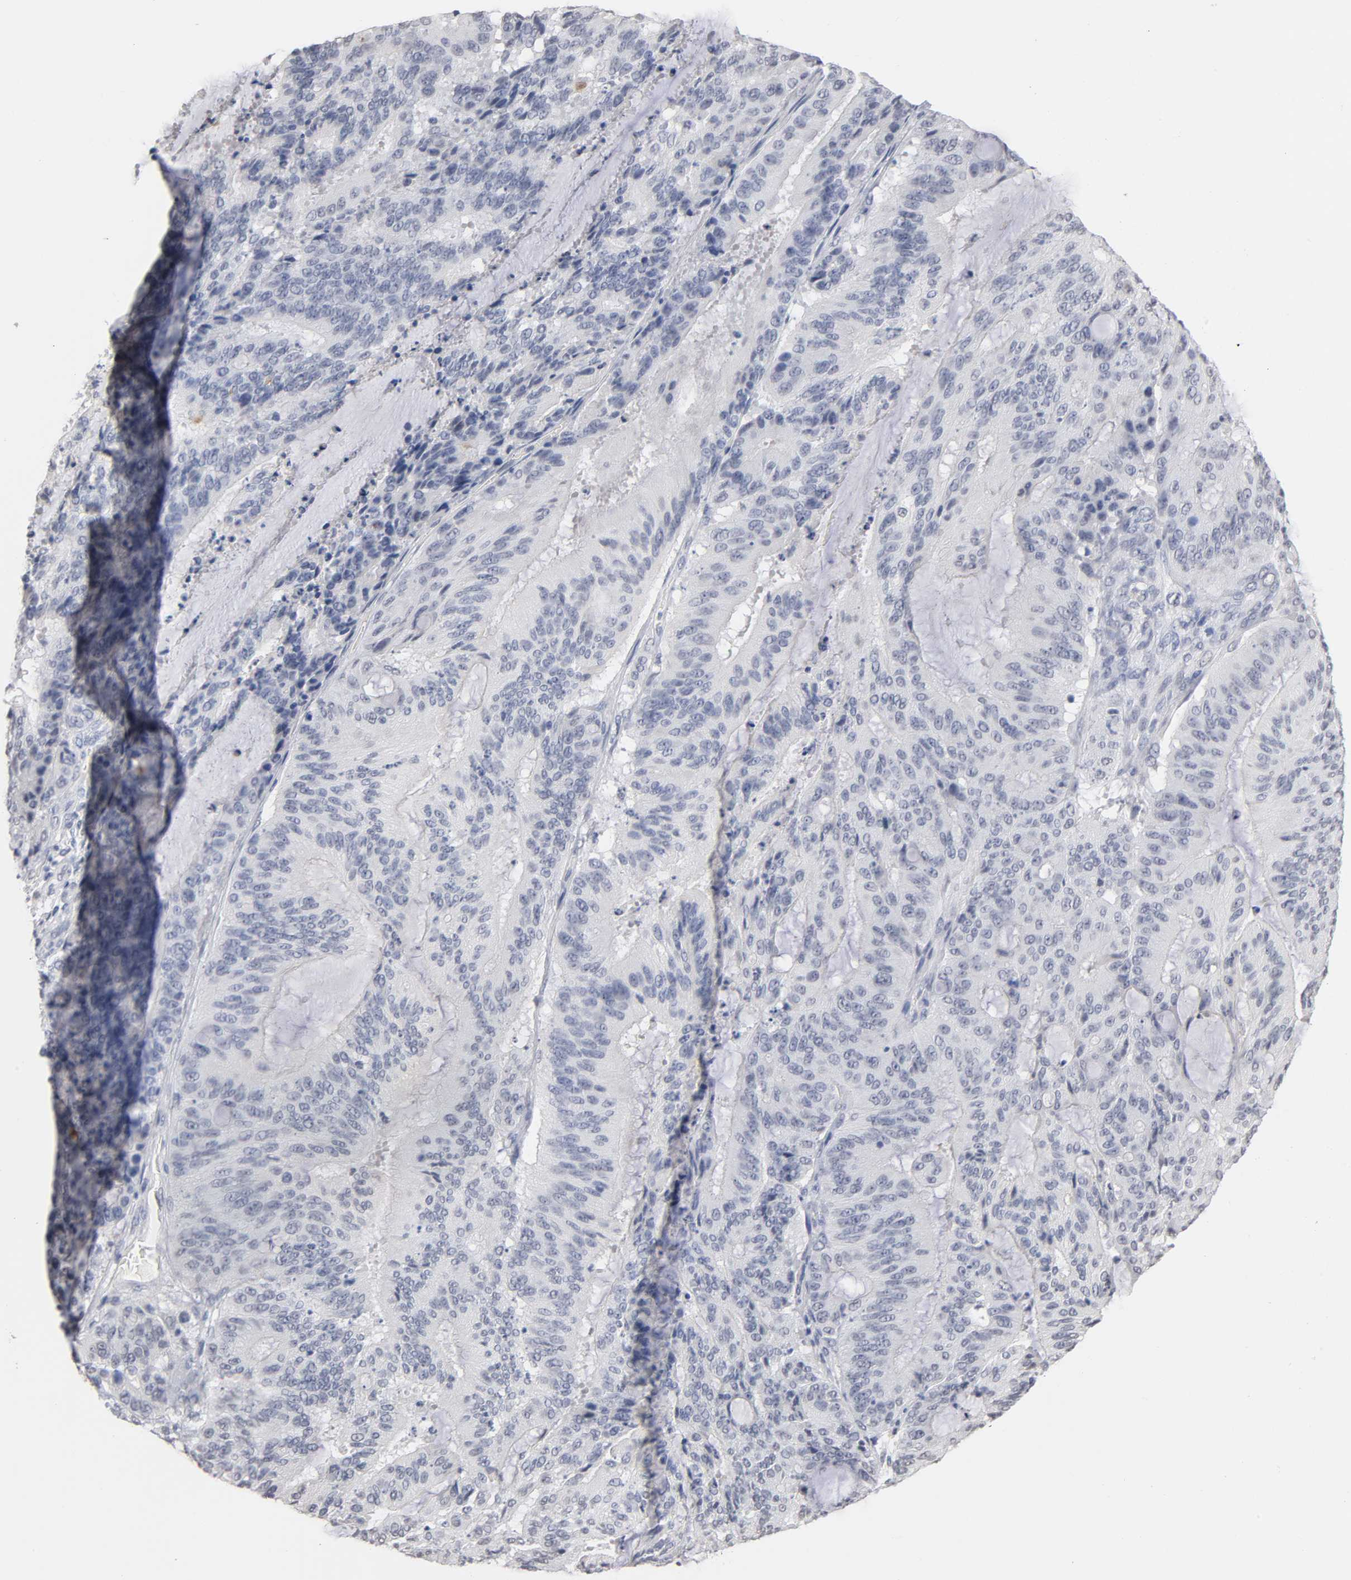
{"staining": {"intensity": "weak", "quantity": "<25%", "location": "cytoplasmic/membranous,nuclear"}, "tissue": "liver cancer", "cell_type": "Tumor cells", "image_type": "cancer", "snomed": [{"axis": "morphology", "description": "Cholangiocarcinoma"}, {"axis": "topography", "description": "Liver"}], "caption": "Tumor cells show no significant protein positivity in liver cholangiocarcinoma. Brightfield microscopy of immunohistochemistry (IHC) stained with DAB (brown) and hematoxylin (blue), captured at high magnification.", "gene": "CRABP2", "patient": {"sex": "female", "age": 73}}